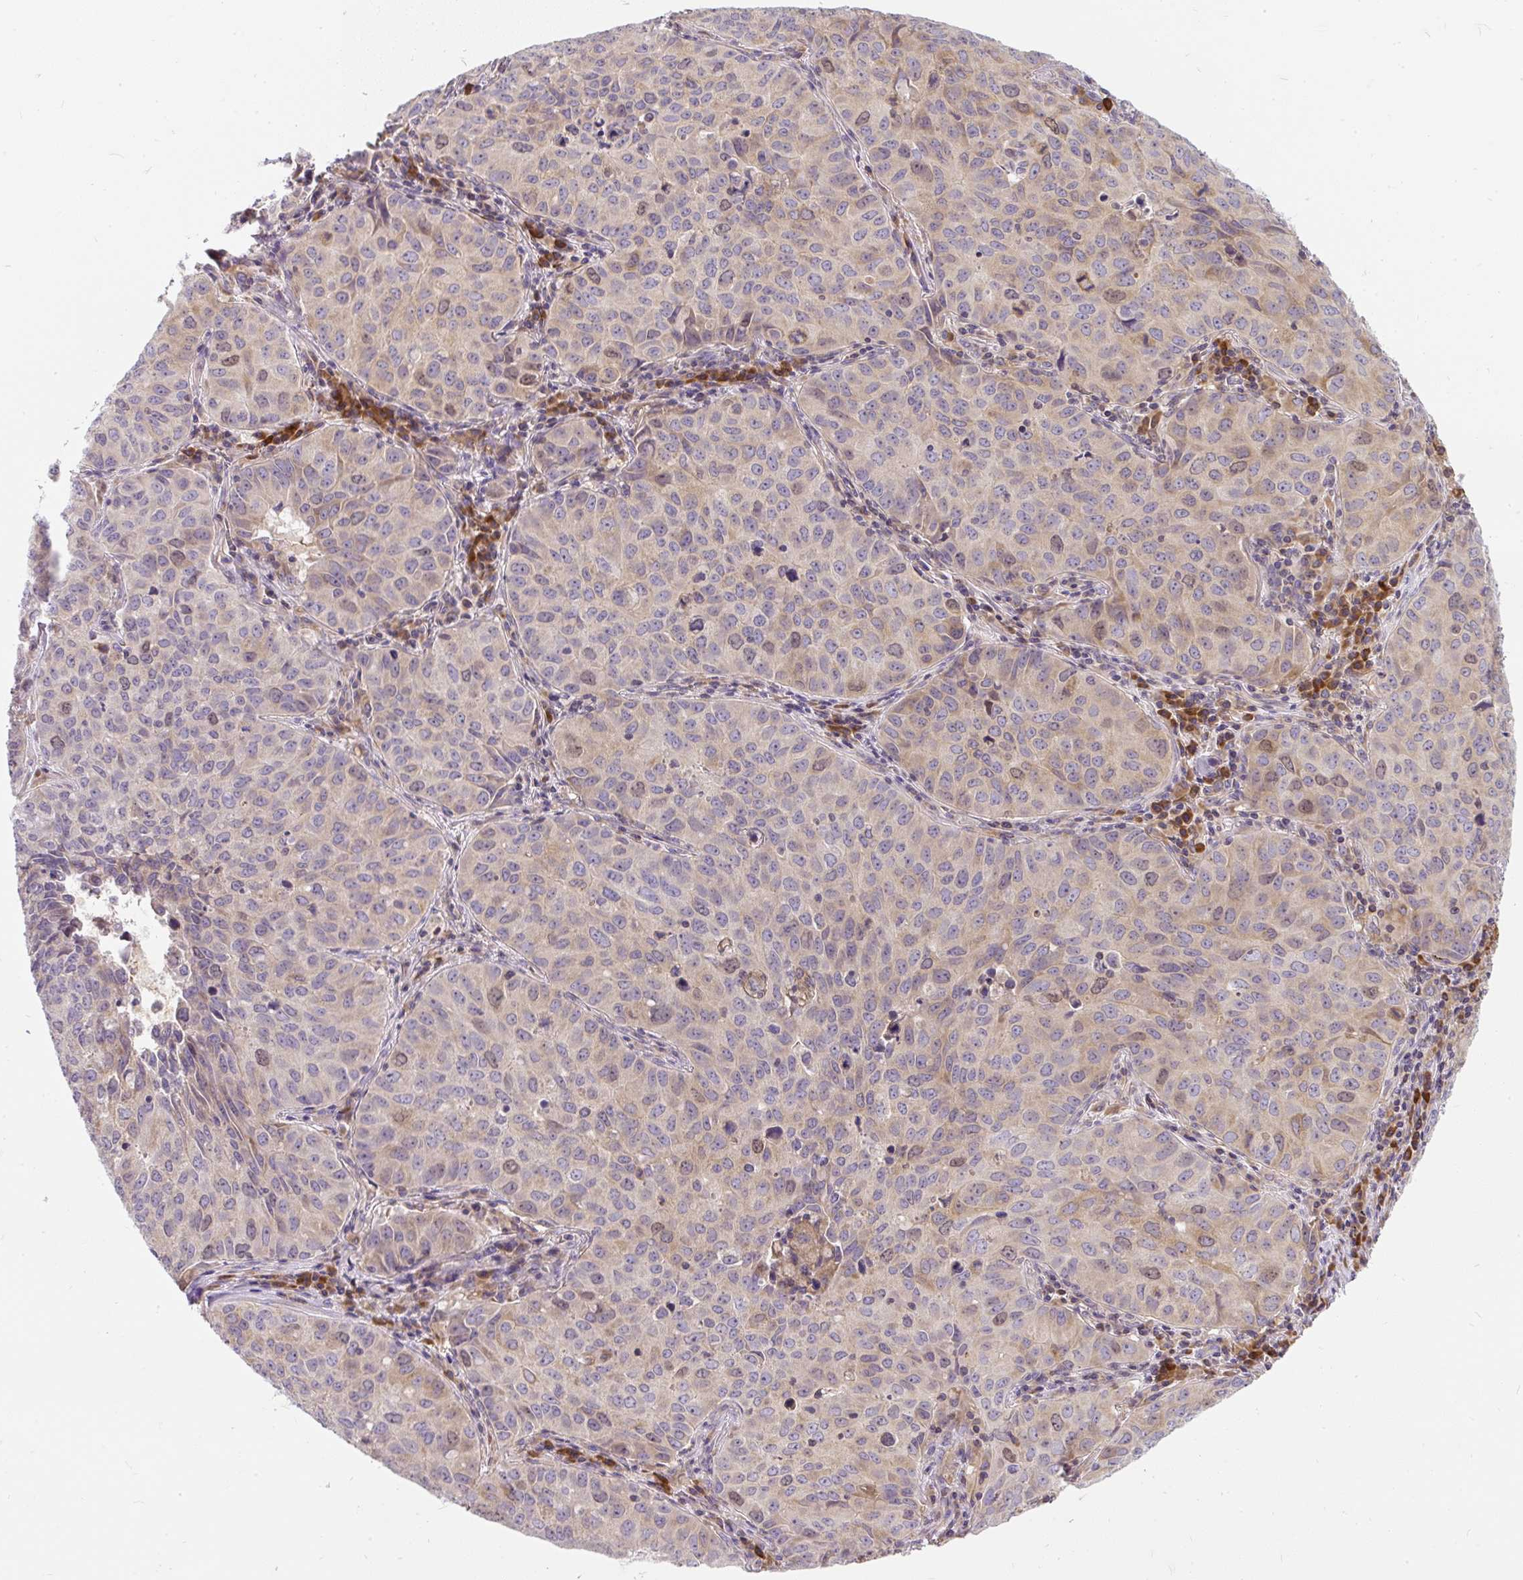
{"staining": {"intensity": "moderate", "quantity": "<25%", "location": "nuclear"}, "tissue": "lung cancer", "cell_type": "Tumor cells", "image_type": "cancer", "snomed": [{"axis": "morphology", "description": "Adenocarcinoma, NOS"}, {"axis": "topography", "description": "Lung"}], "caption": "High-power microscopy captured an immunohistochemistry (IHC) image of lung cancer (adenocarcinoma), revealing moderate nuclear expression in approximately <25% of tumor cells.", "gene": "CYP20A1", "patient": {"sex": "female", "age": 50}}